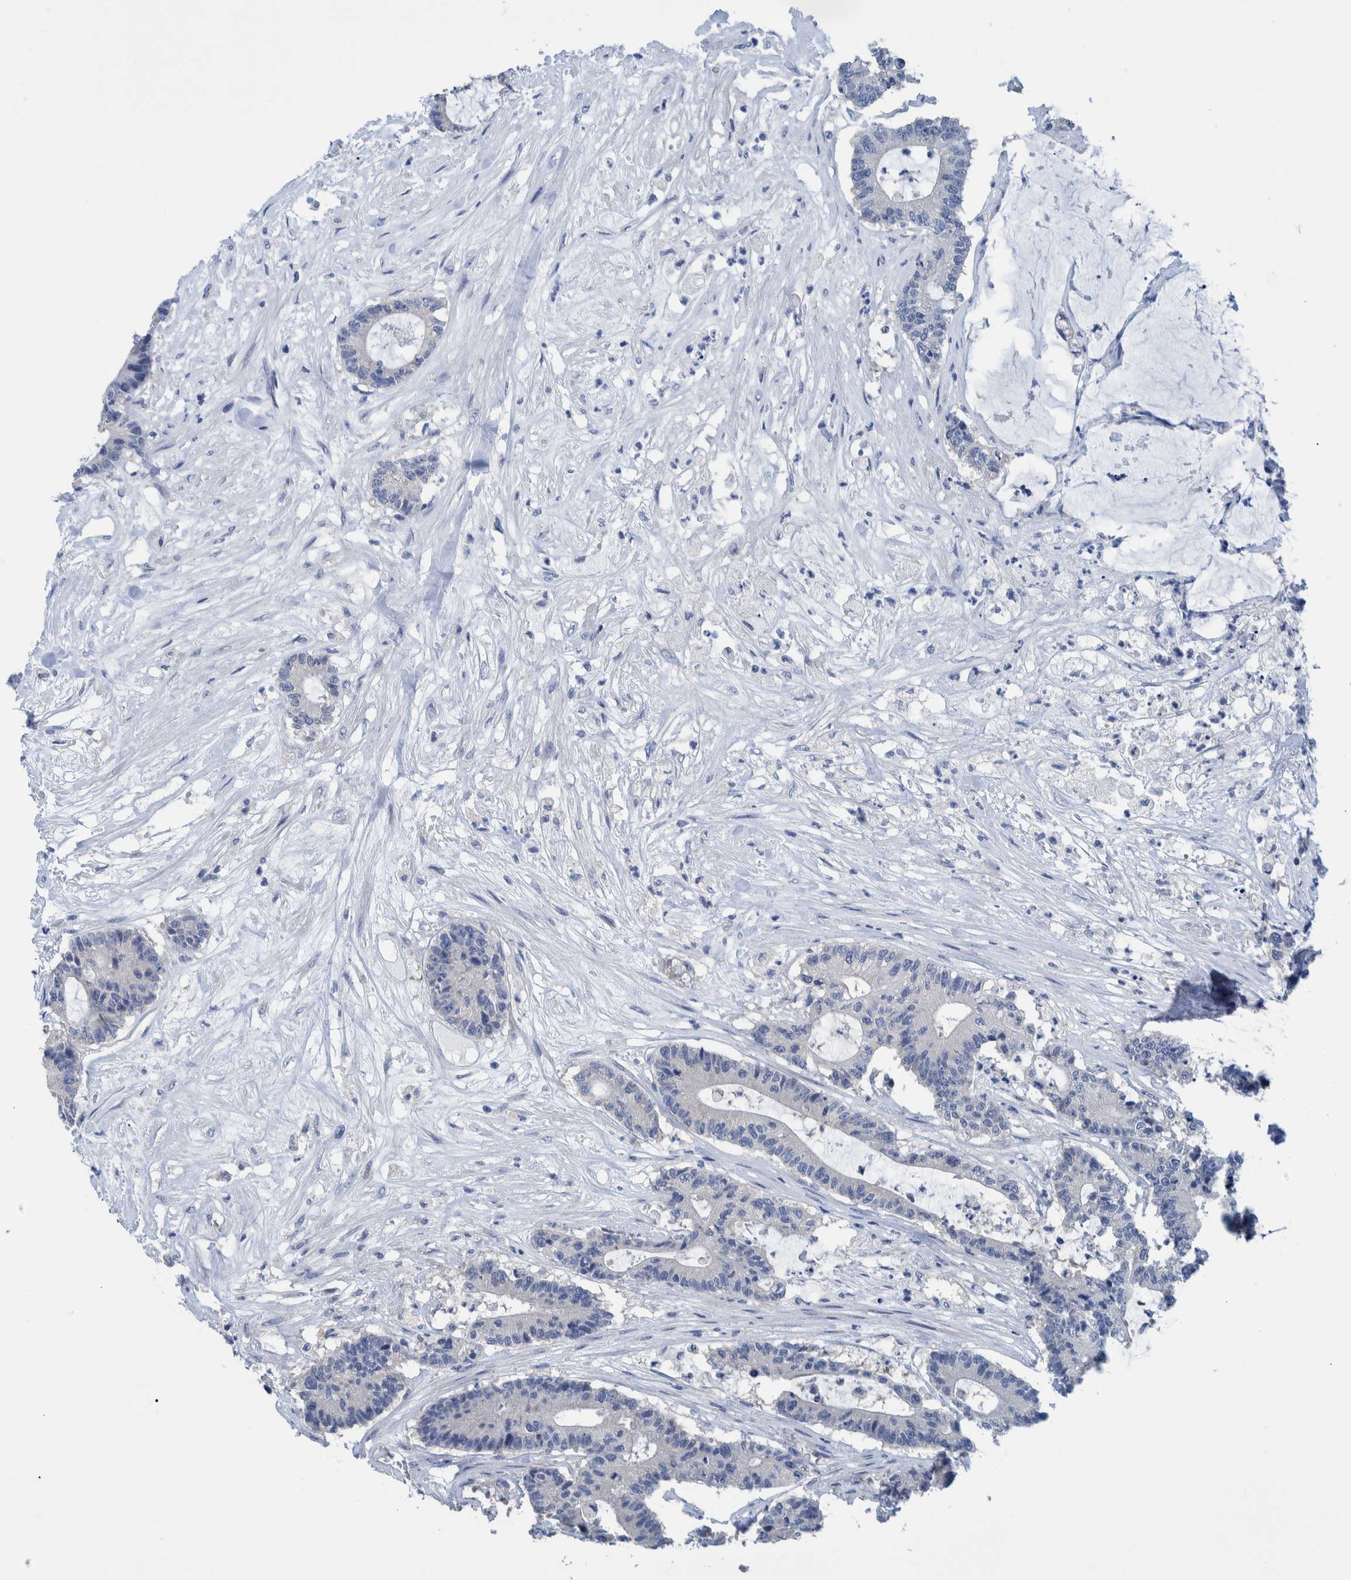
{"staining": {"intensity": "negative", "quantity": "none", "location": "none"}, "tissue": "colorectal cancer", "cell_type": "Tumor cells", "image_type": "cancer", "snomed": [{"axis": "morphology", "description": "Adenocarcinoma, NOS"}, {"axis": "topography", "description": "Colon"}], "caption": "IHC image of human colorectal cancer stained for a protein (brown), which shows no expression in tumor cells. (DAB immunohistochemistry with hematoxylin counter stain).", "gene": "IDO1", "patient": {"sex": "female", "age": 84}}